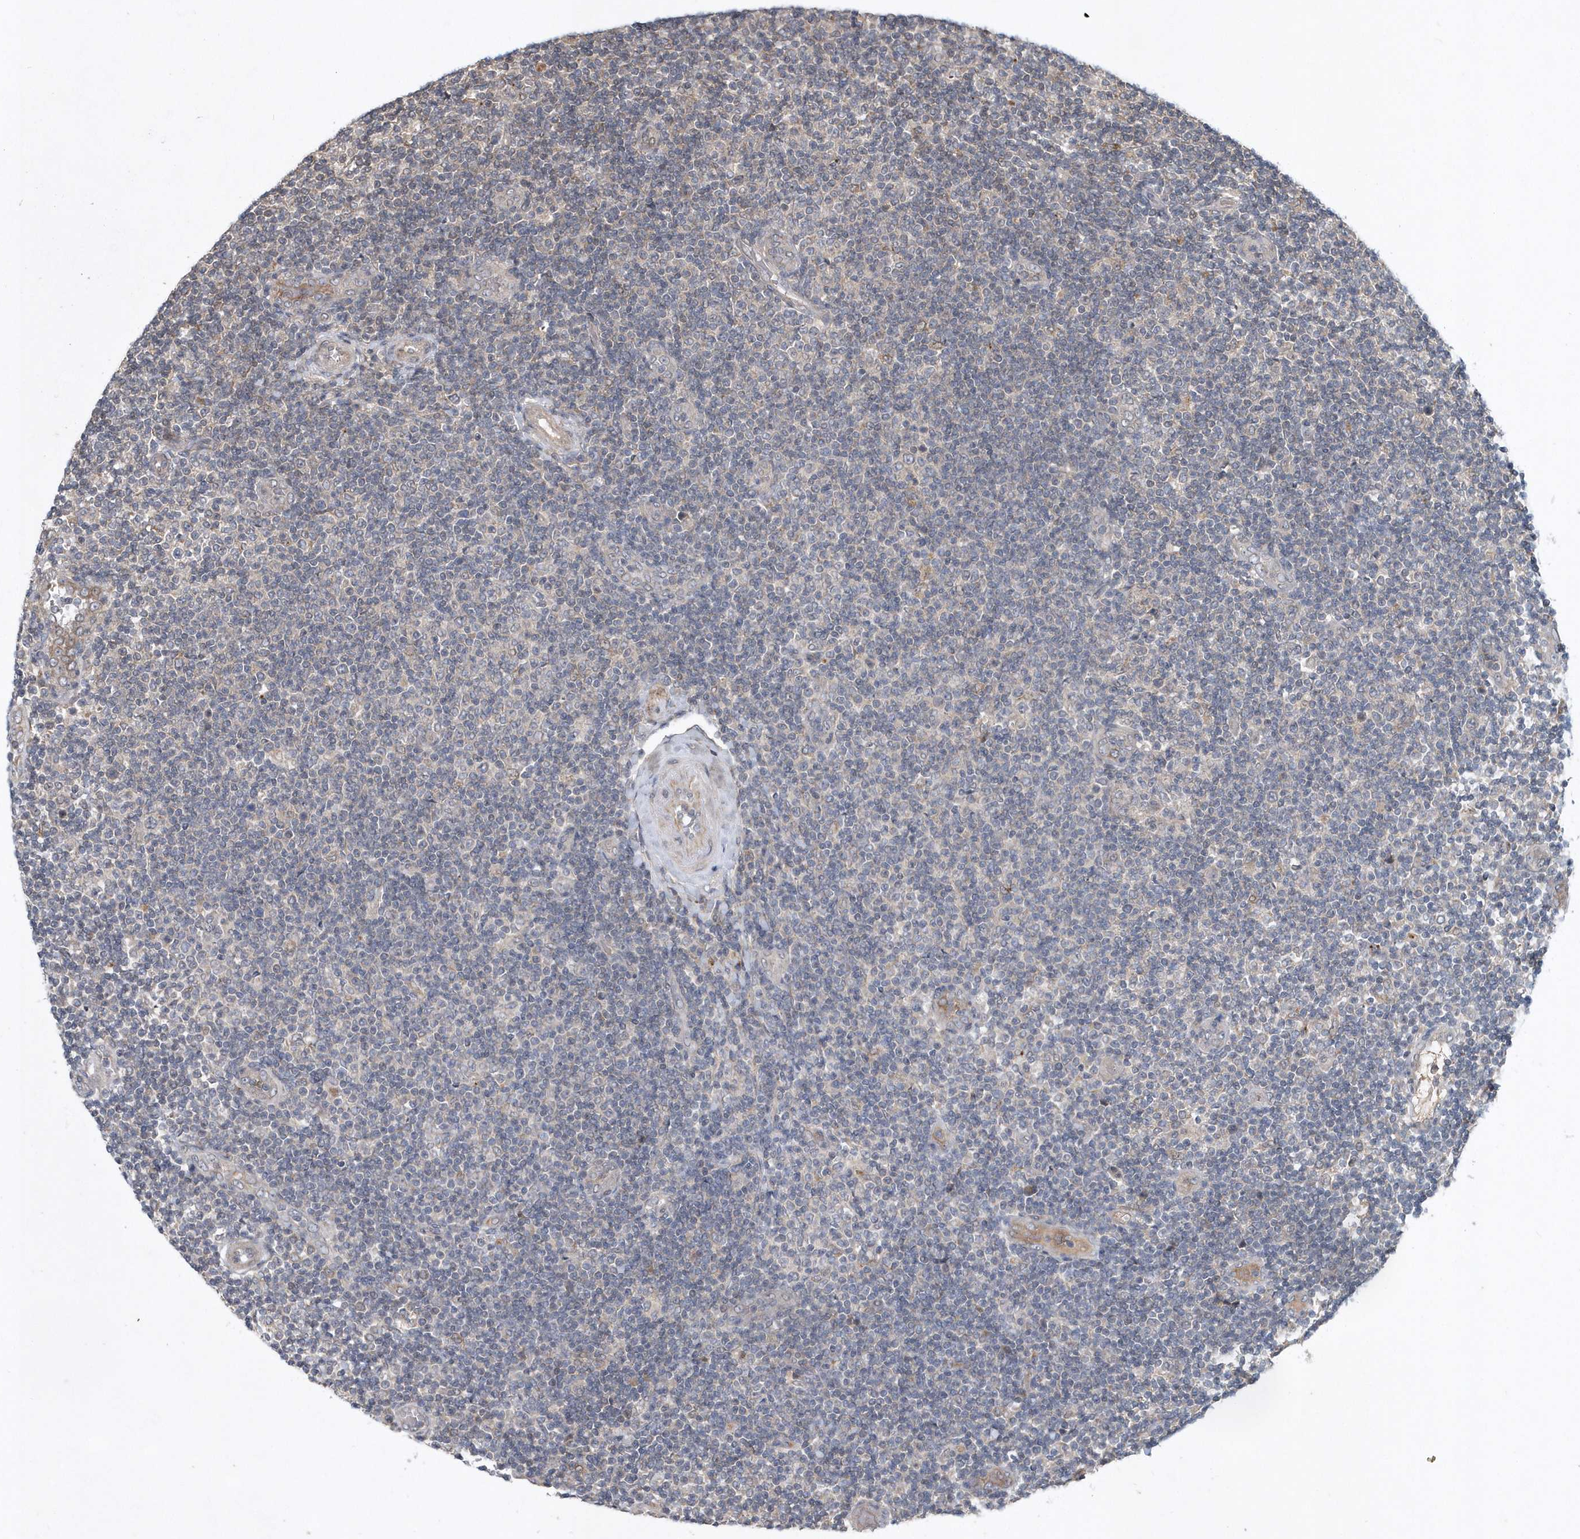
{"staining": {"intensity": "negative", "quantity": "none", "location": "none"}, "tissue": "lymphoma", "cell_type": "Tumor cells", "image_type": "cancer", "snomed": [{"axis": "morphology", "description": "Malignant lymphoma, non-Hodgkin's type, Low grade"}, {"axis": "topography", "description": "Lymph node"}], "caption": "Immunohistochemistry histopathology image of human low-grade malignant lymphoma, non-Hodgkin's type stained for a protein (brown), which reveals no staining in tumor cells.", "gene": "HMGCS1", "patient": {"sex": "male", "age": 83}}